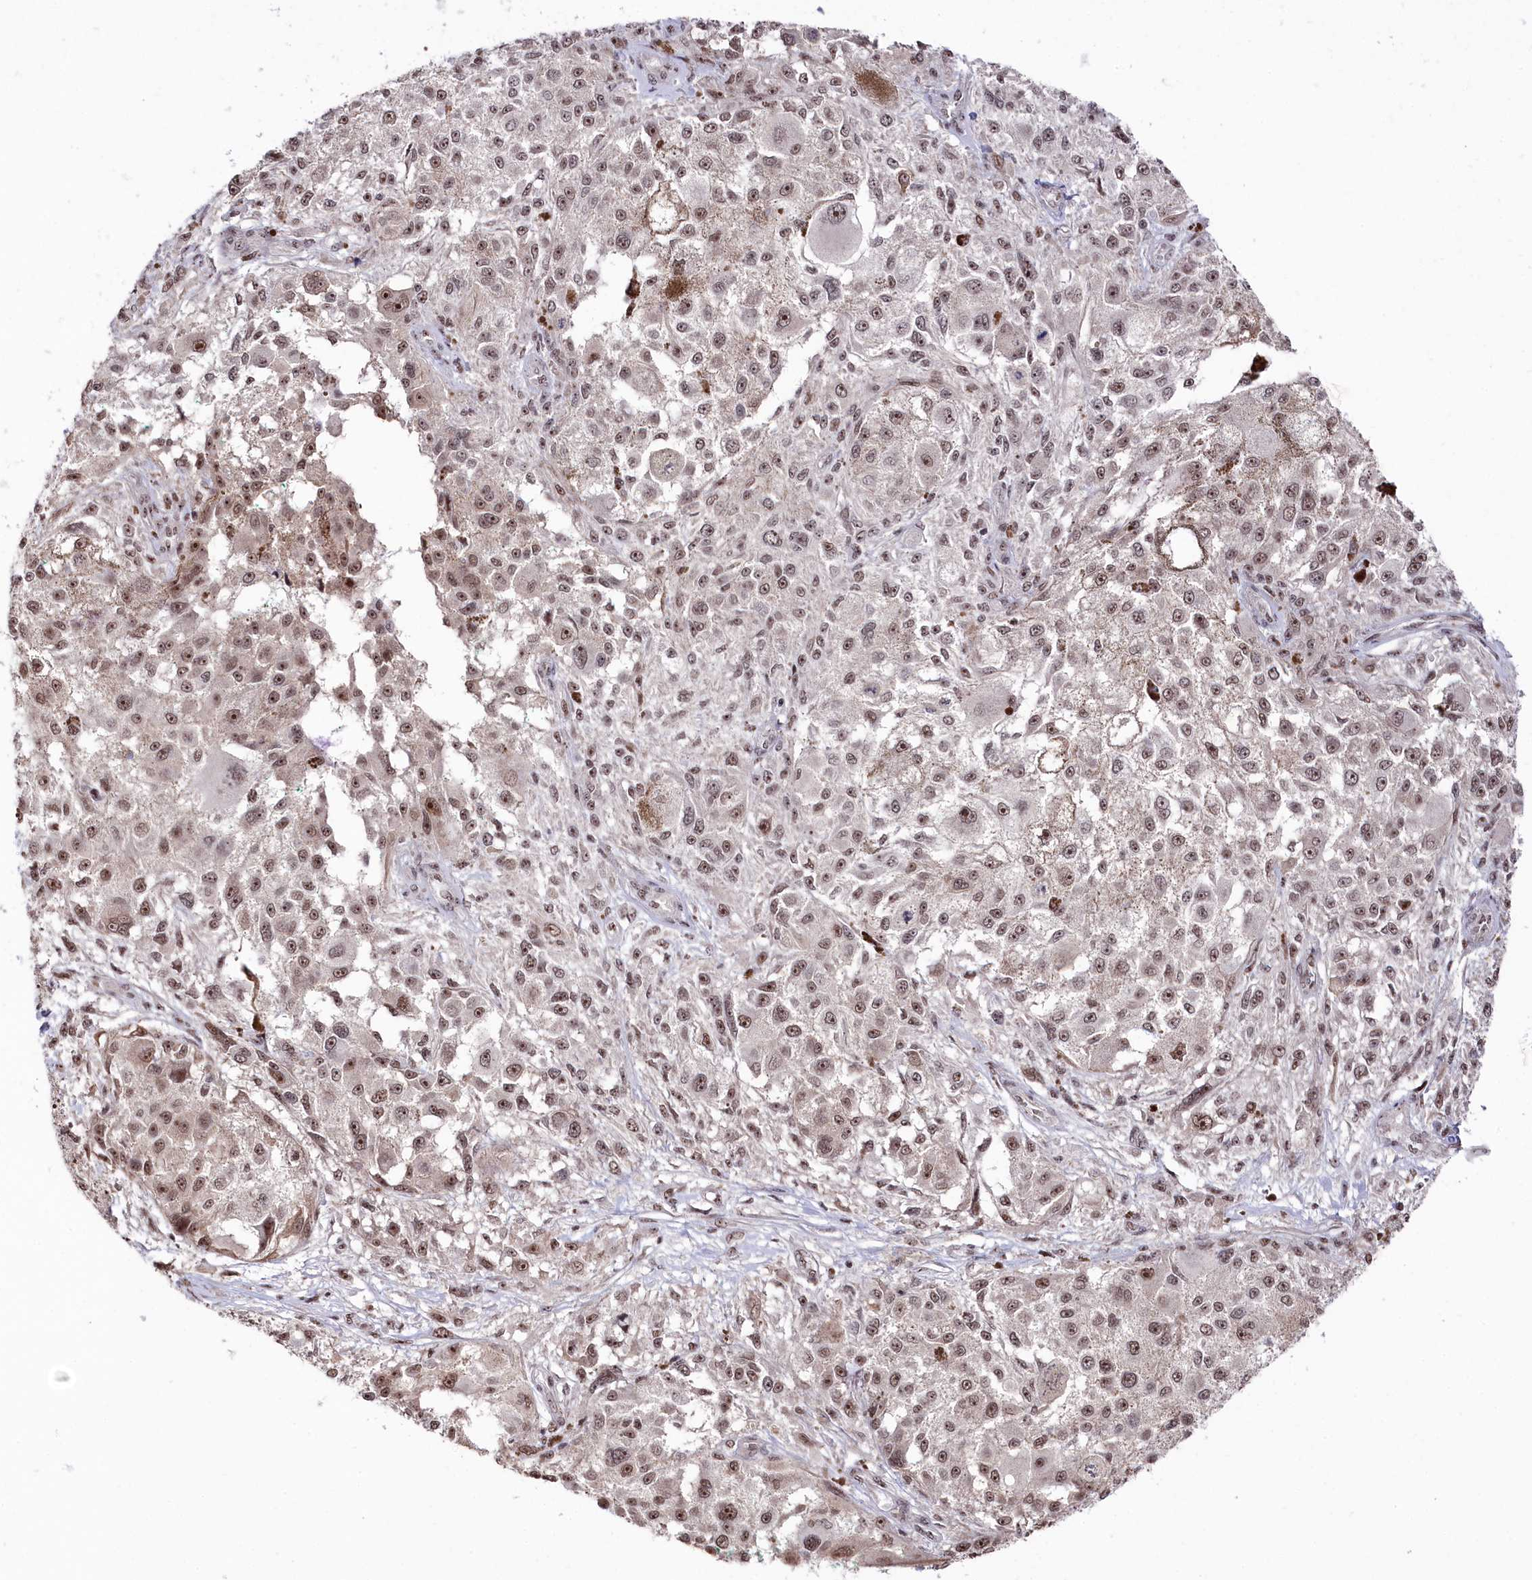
{"staining": {"intensity": "weak", "quantity": ">75%", "location": "nuclear"}, "tissue": "melanoma", "cell_type": "Tumor cells", "image_type": "cancer", "snomed": [{"axis": "morphology", "description": "Necrosis, NOS"}, {"axis": "morphology", "description": "Malignant melanoma, NOS"}, {"axis": "topography", "description": "Skin"}], "caption": "IHC (DAB) staining of human melanoma demonstrates weak nuclear protein staining in approximately >75% of tumor cells. (Brightfield microscopy of DAB IHC at high magnification).", "gene": "POLR2H", "patient": {"sex": "female", "age": 87}}